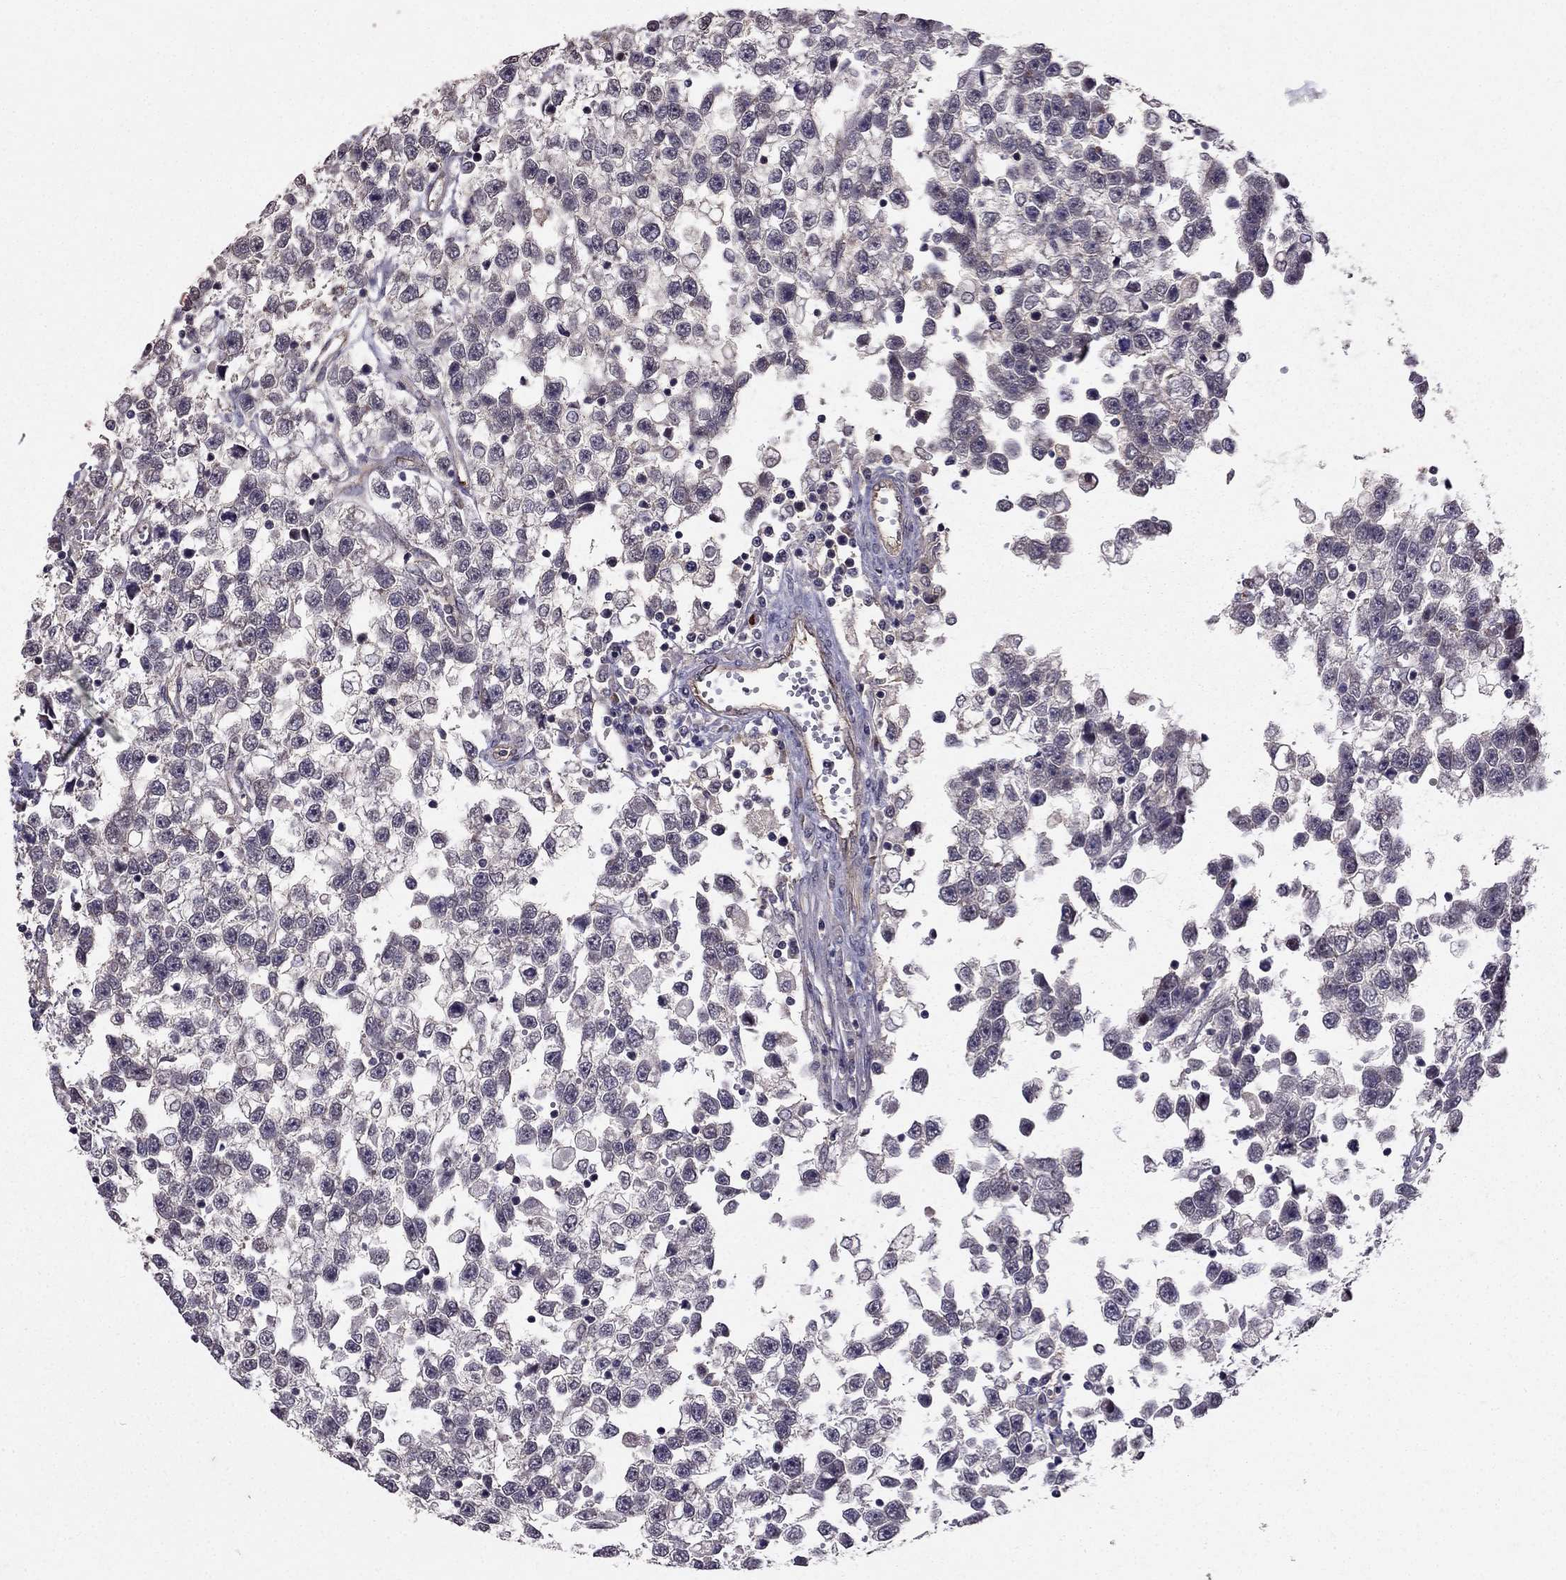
{"staining": {"intensity": "negative", "quantity": "none", "location": "none"}, "tissue": "testis cancer", "cell_type": "Tumor cells", "image_type": "cancer", "snomed": [{"axis": "morphology", "description": "Seminoma, NOS"}, {"axis": "topography", "description": "Testis"}], "caption": "Immunohistochemical staining of testis cancer (seminoma) exhibits no significant positivity in tumor cells.", "gene": "RASIP1", "patient": {"sex": "male", "age": 34}}